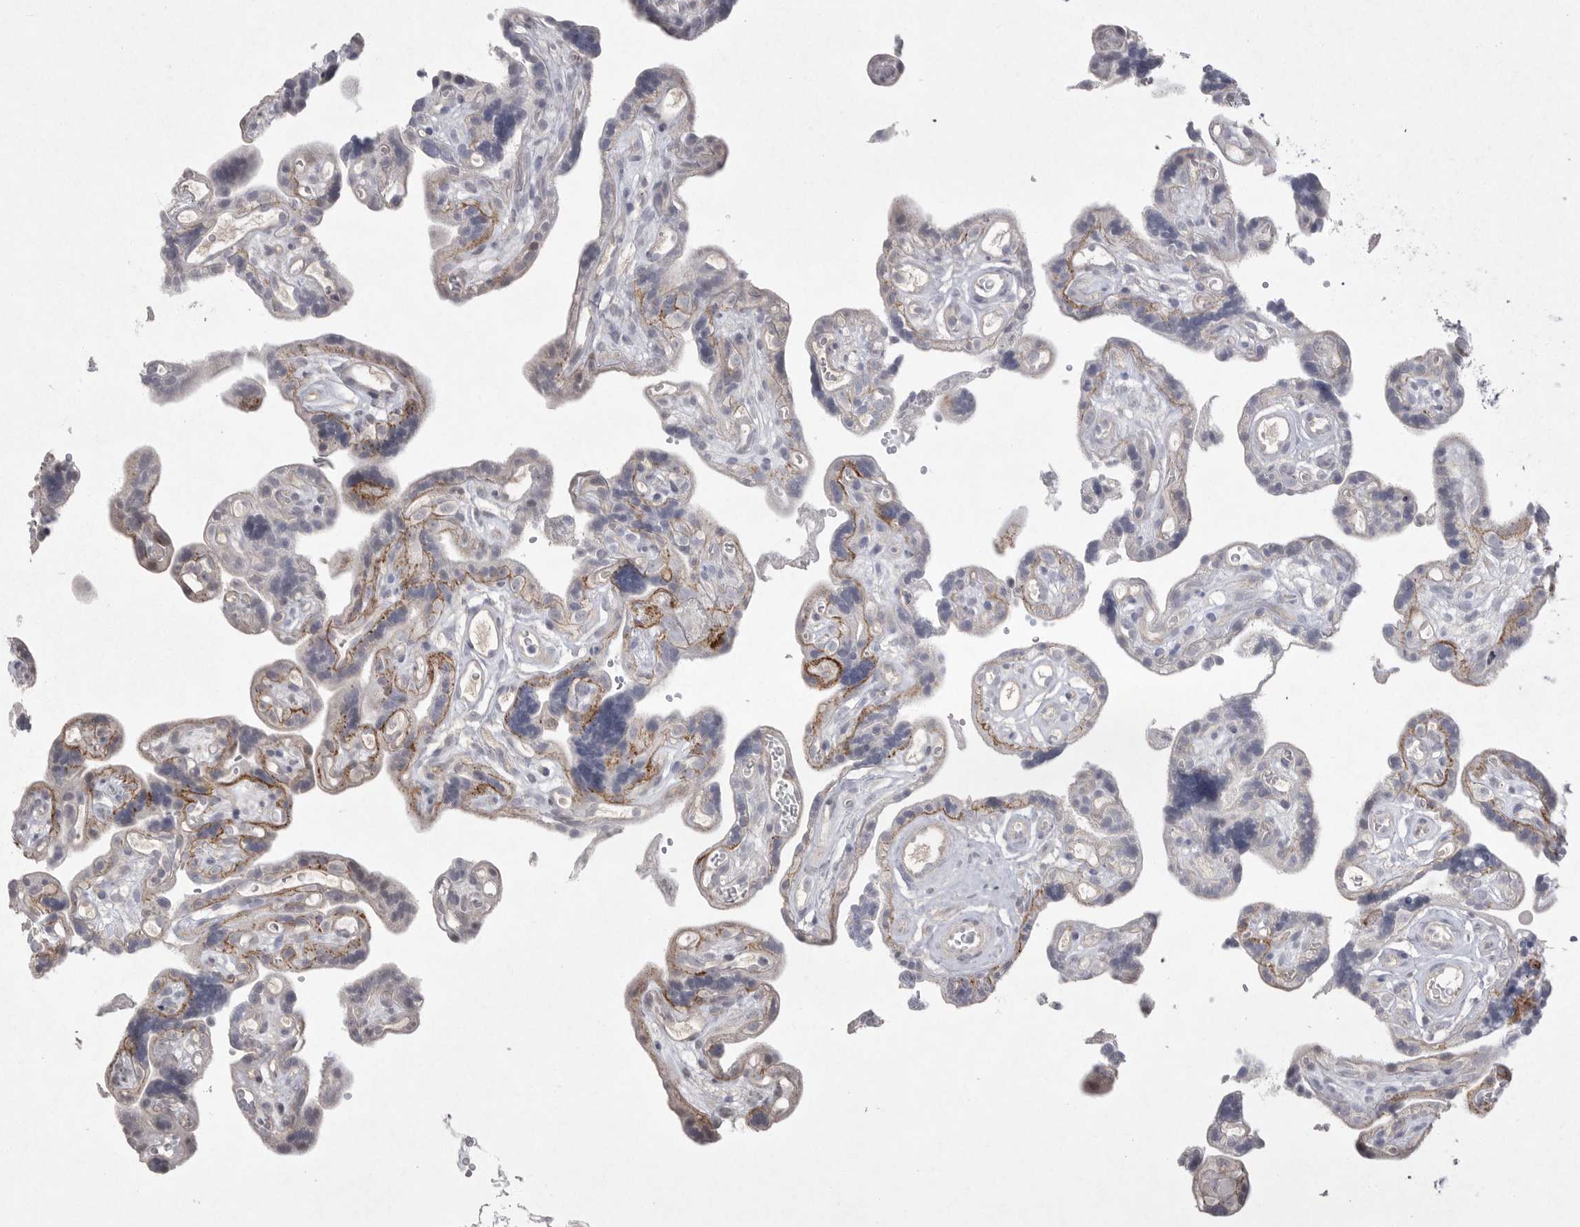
{"staining": {"intensity": "negative", "quantity": "none", "location": "none"}, "tissue": "placenta", "cell_type": "Decidual cells", "image_type": "normal", "snomed": [{"axis": "morphology", "description": "Normal tissue, NOS"}, {"axis": "topography", "description": "Placenta"}], "caption": "Placenta was stained to show a protein in brown. There is no significant expression in decidual cells. (DAB IHC with hematoxylin counter stain).", "gene": "VANGL2", "patient": {"sex": "female", "age": 30}}